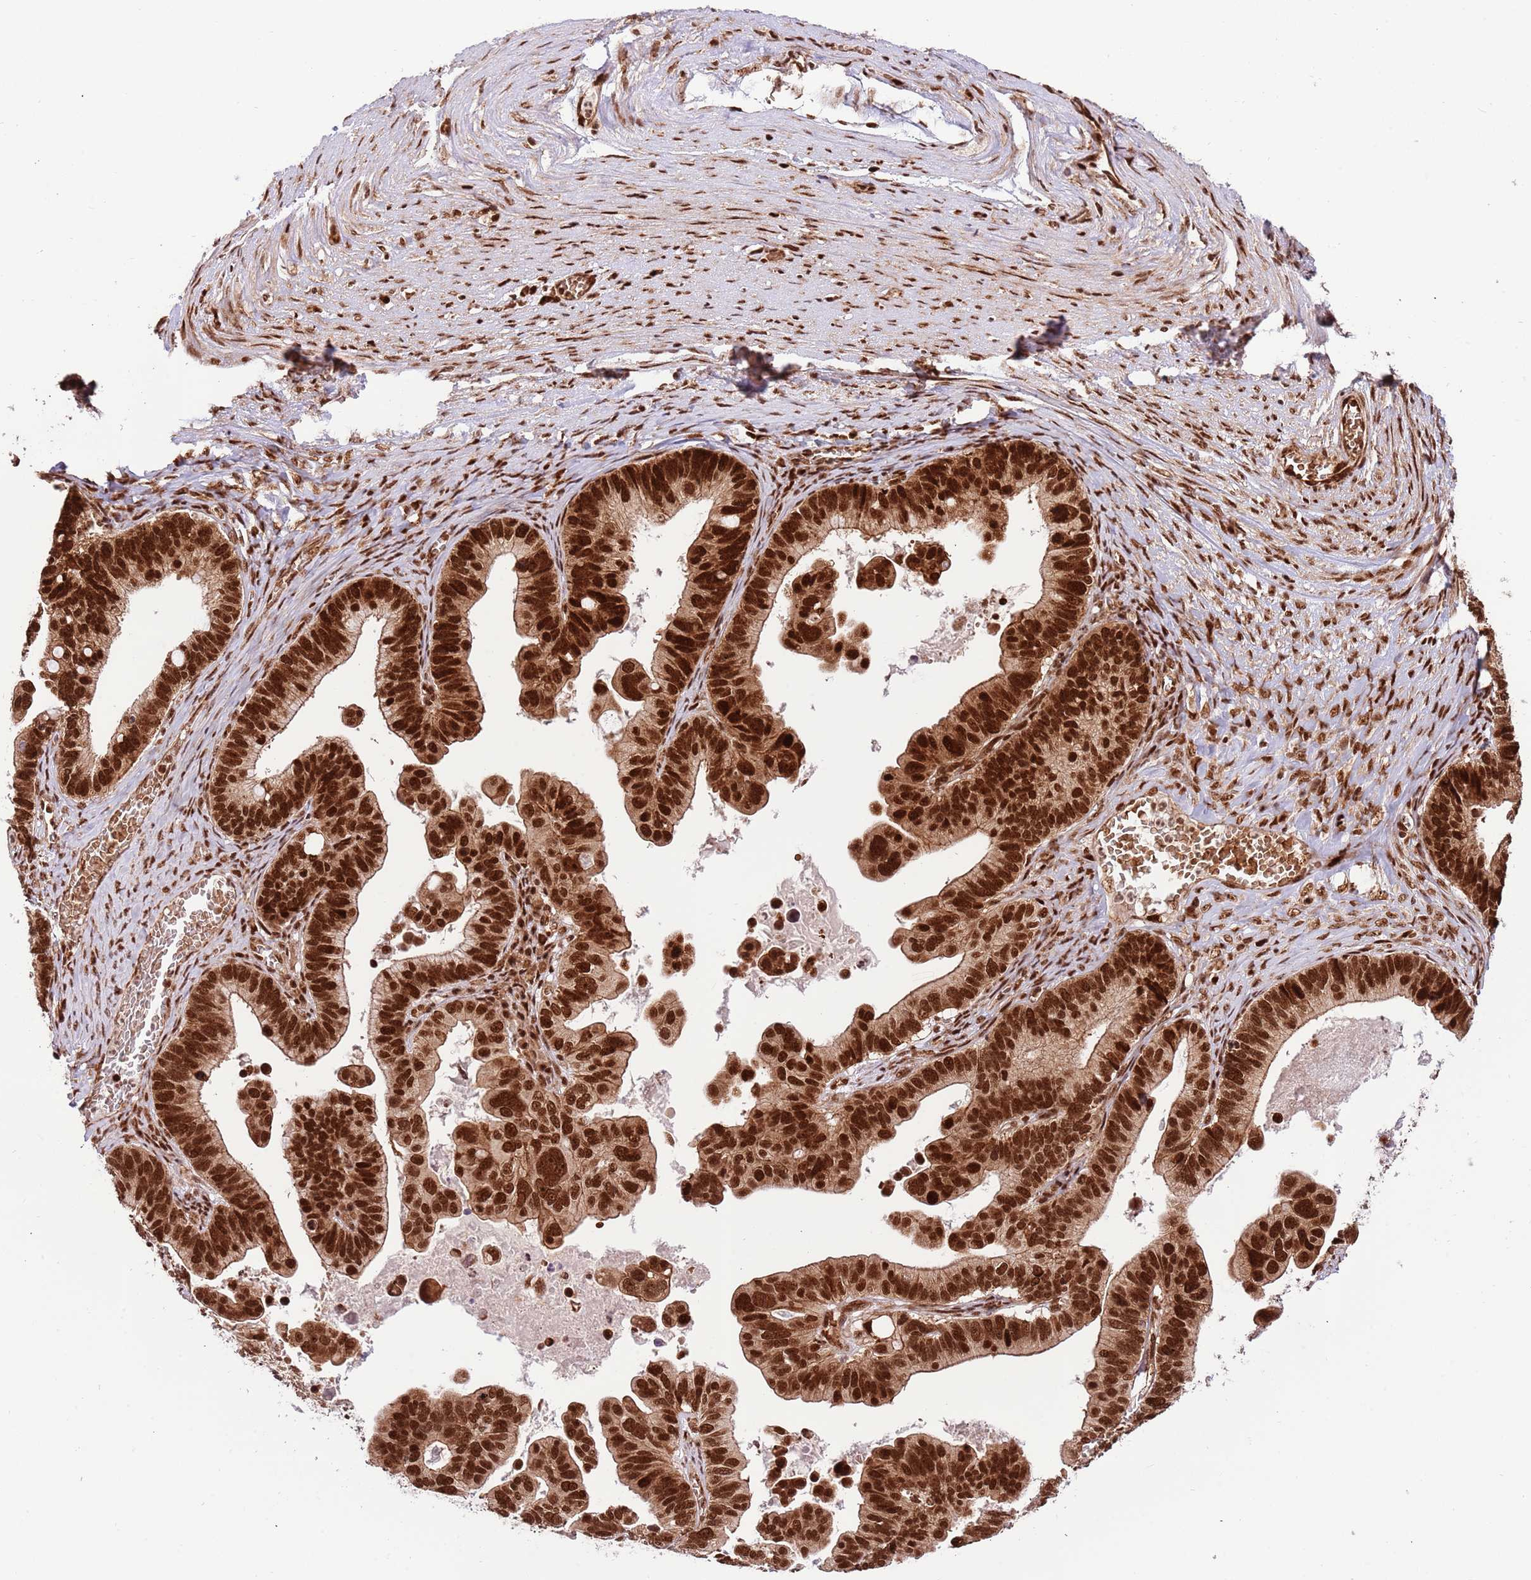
{"staining": {"intensity": "strong", "quantity": ">75%", "location": "nuclear"}, "tissue": "ovarian cancer", "cell_type": "Tumor cells", "image_type": "cancer", "snomed": [{"axis": "morphology", "description": "Cystadenocarcinoma, serous, NOS"}, {"axis": "topography", "description": "Ovary"}], "caption": "DAB (3,3'-diaminobenzidine) immunohistochemical staining of ovarian cancer (serous cystadenocarcinoma) exhibits strong nuclear protein expression in about >75% of tumor cells. (Brightfield microscopy of DAB IHC at high magnification).", "gene": "RIF1", "patient": {"sex": "female", "age": 56}}